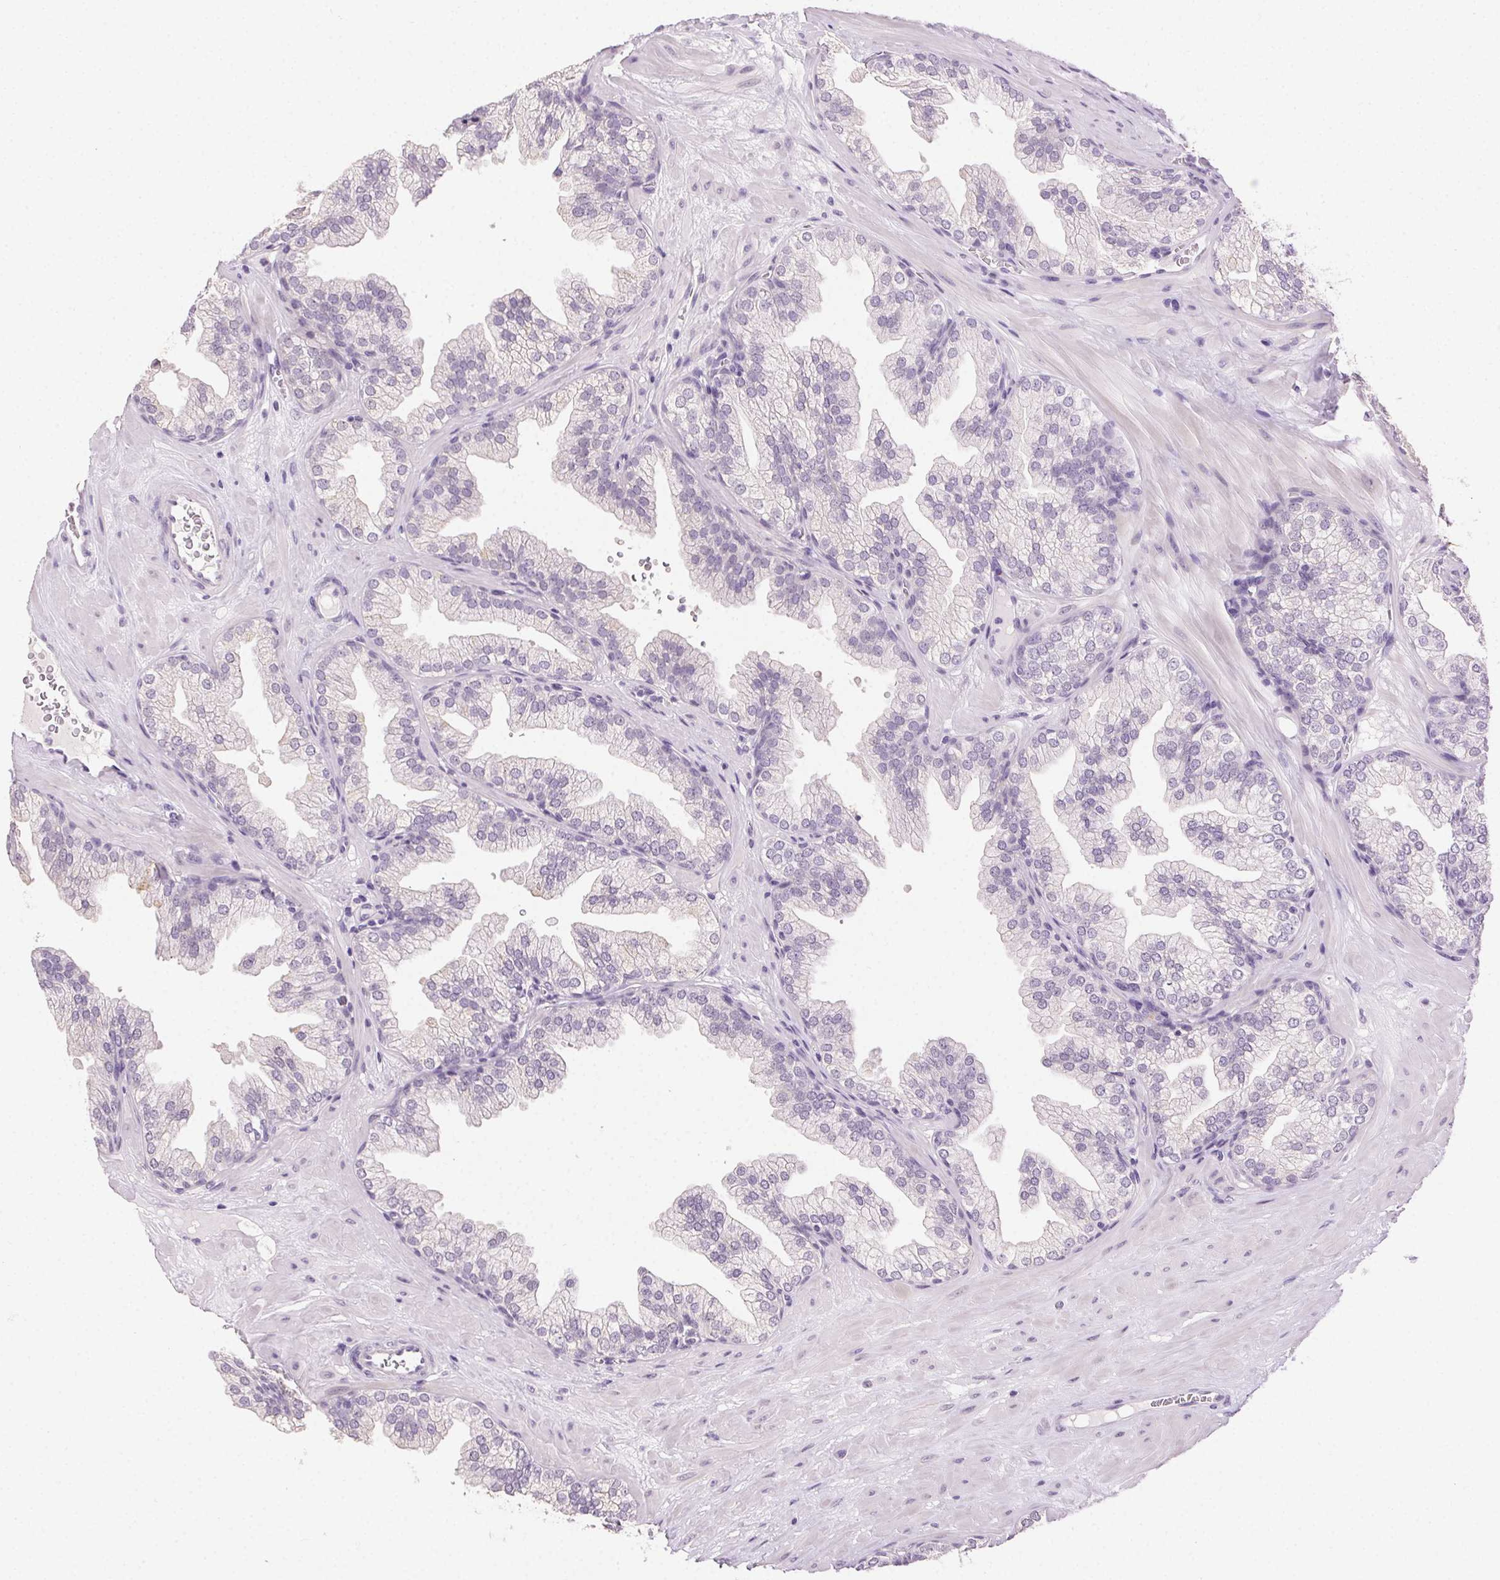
{"staining": {"intensity": "negative", "quantity": "none", "location": "none"}, "tissue": "prostate", "cell_type": "Glandular cells", "image_type": "normal", "snomed": [{"axis": "morphology", "description": "Normal tissue, NOS"}, {"axis": "topography", "description": "Prostate"}], "caption": "Immunohistochemistry (IHC) of unremarkable prostate exhibits no staining in glandular cells.", "gene": "CLDN10", "patient": {"sex": "male", "age": 37}}